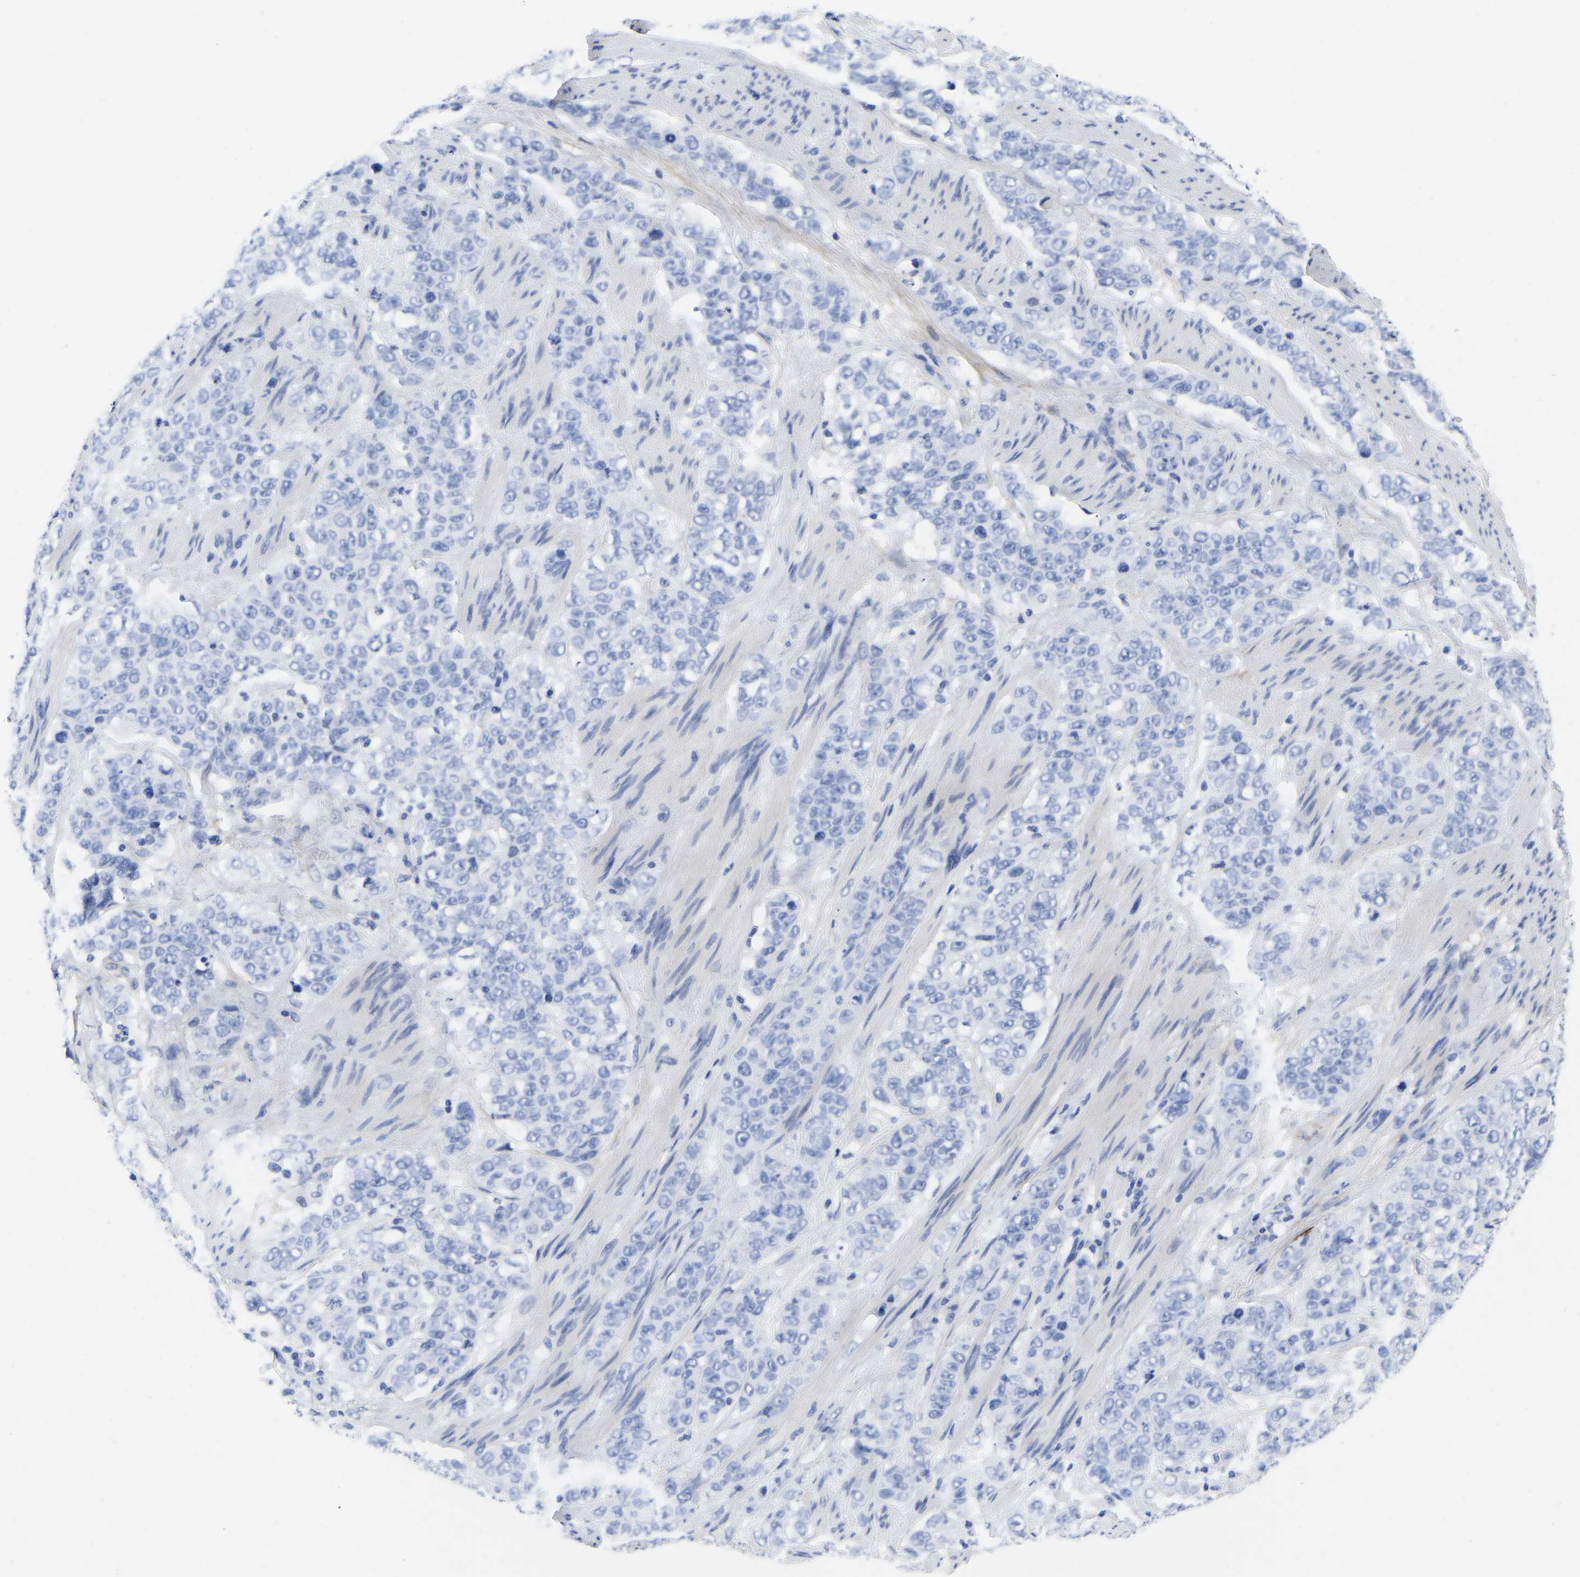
{"staining": {"intensity": "negative", "quantity": "none", "location": "none"}, "tissue": "stomach cancer", "cell_type": "Tumor cells", "image_type": "cancer", "snomed": [{"axis": "morphology", "description": "Adenocarcinoma, NOS"}, {"axis": "topography", "description": "Stomach"}], "caption": "Immunohistochemistry micrograph of neoplastic tissue: human stomach cancer stained with DAB (3,3'-diaminobenzidine) exhibits no significant protein staining in tumor cells.", "gene": "GPA33", "patient": {"sex": "male", "age": 48}}